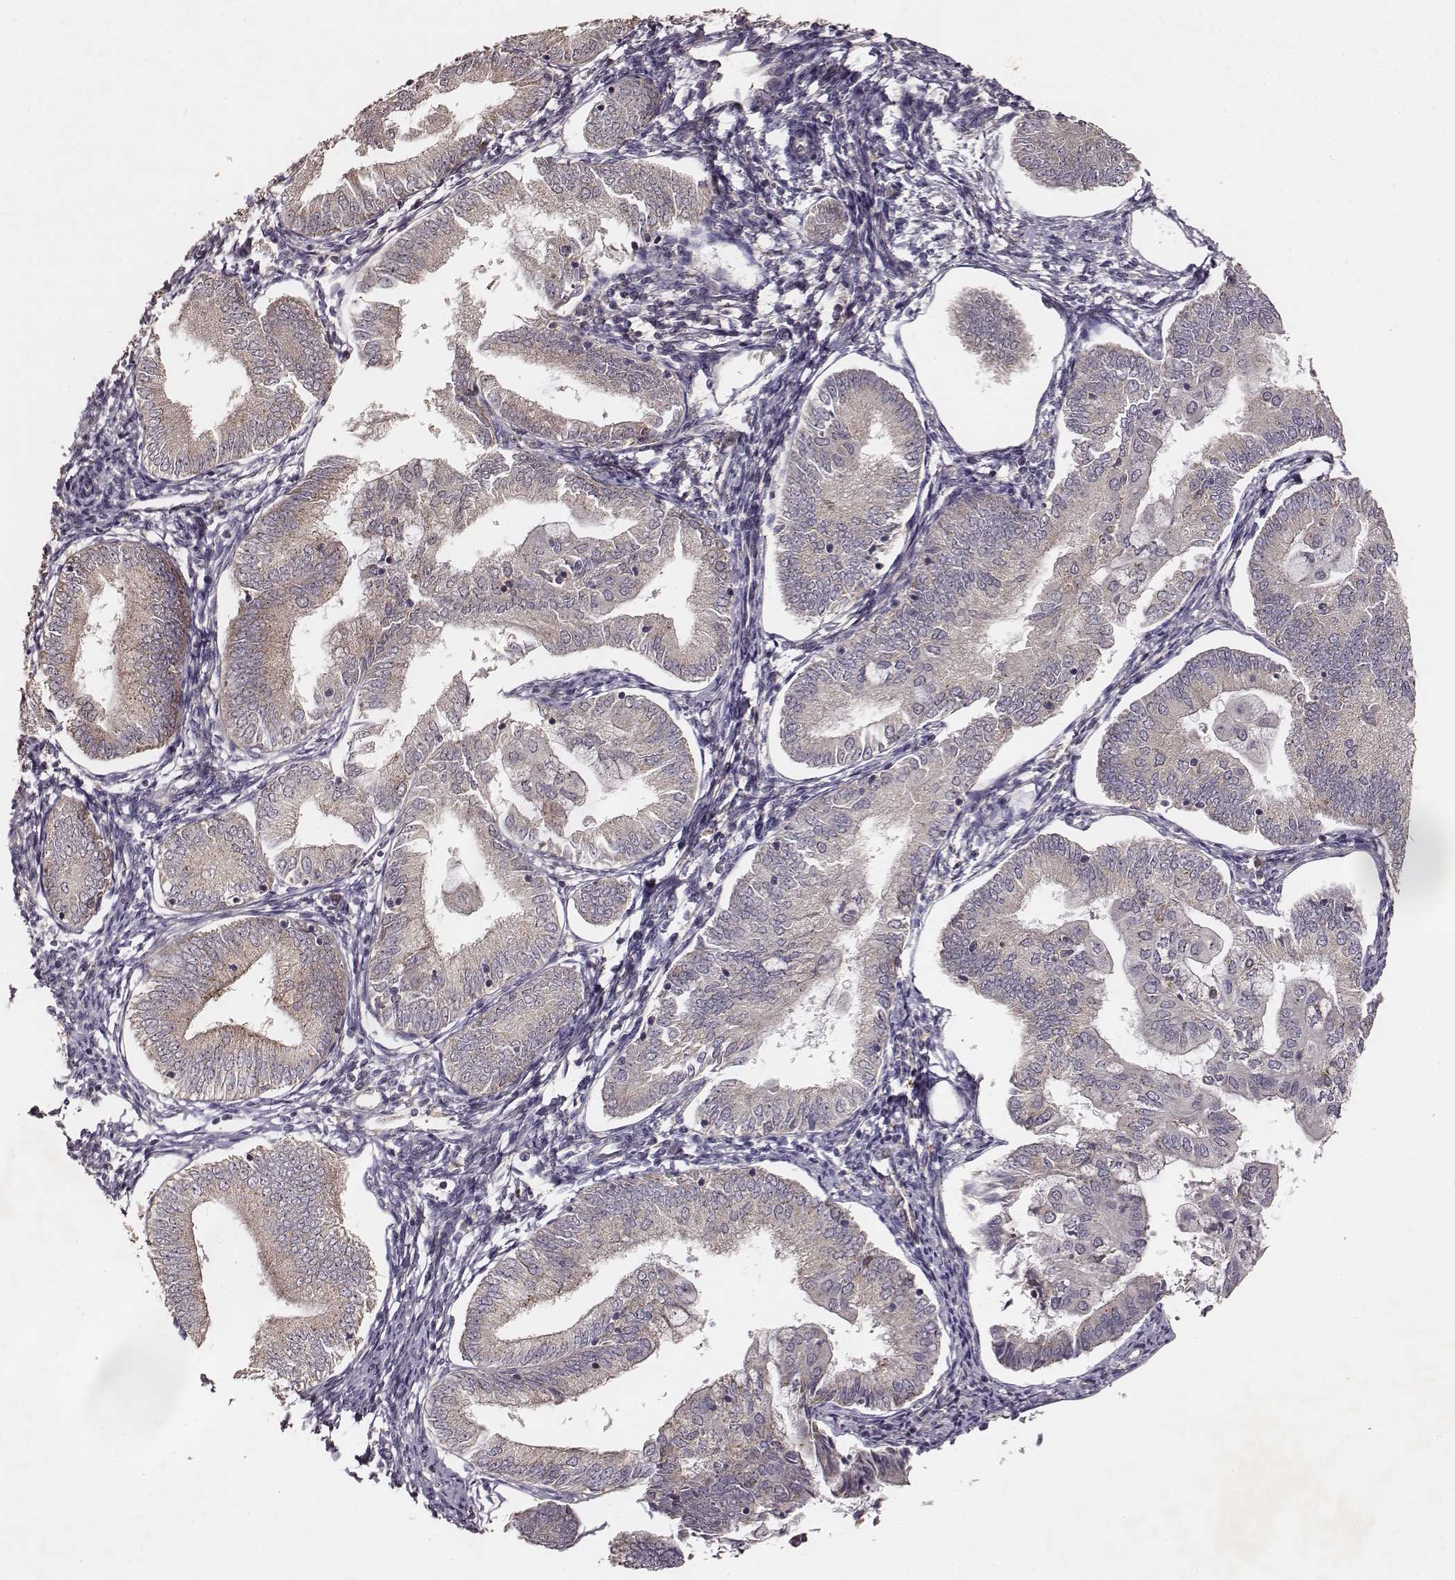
{"staining": {"intensity": "weak", "quantity": "<25%", "location": "cytoplasmic/membranous"}, "tissue": "endometrial cancer", "cell_type": "Tumor cells", "image_type": "cancer", "snomed": [{"axis": "morphology", "description": "Adenocarcinoma, NOS"}, {"axis": "topography", "description": "Endometrium"}], "caption": "IHC micrograph of neoplastic tissue: human endometrial adenocarcinoma stained with DAB (3,3'-diaminobenzidine) displays no significant protein staining in tumor cells.", "gene": "VPS26A", "patient": {"sex": "female", "age": 55}}